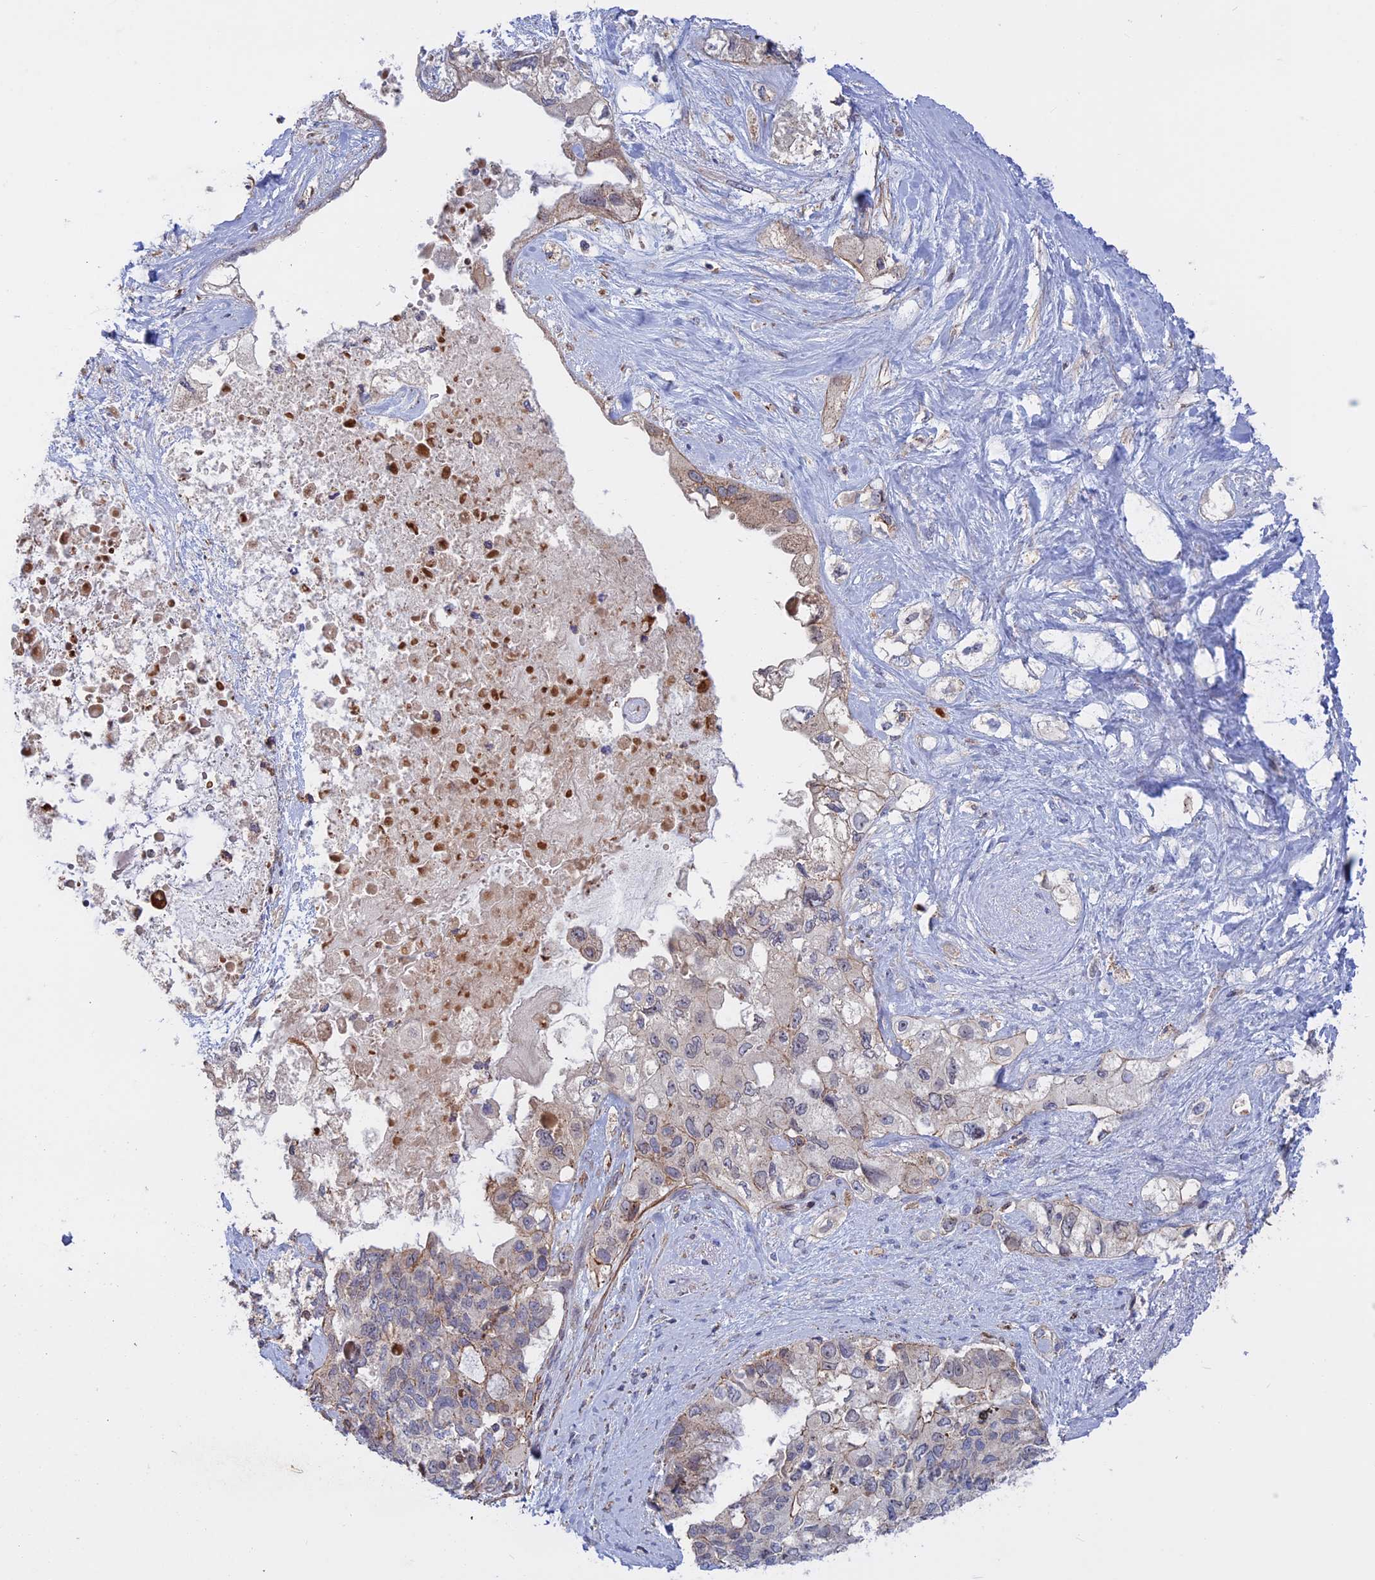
{"staining": {"intensity": "weak", "quantity": "<25%", "location": "cytoplasmic/membranous"}, "tissue": "pancreatic cancer", "cell_type": "Tumor cells", "image_type": "cancer", "snomed": [{"axis": "morphology", "description": "Adenocarcinoma, NOS"}, {"axis": "topography", "description": "Pancreas"}], "caption": "A high-resolution micrograph shows IHC staining of pancreatic cancer, which exhibits no significant expression in tumor cells.", "gene": "LYPD5", "patient": {"sex": "female", "age": 56}}